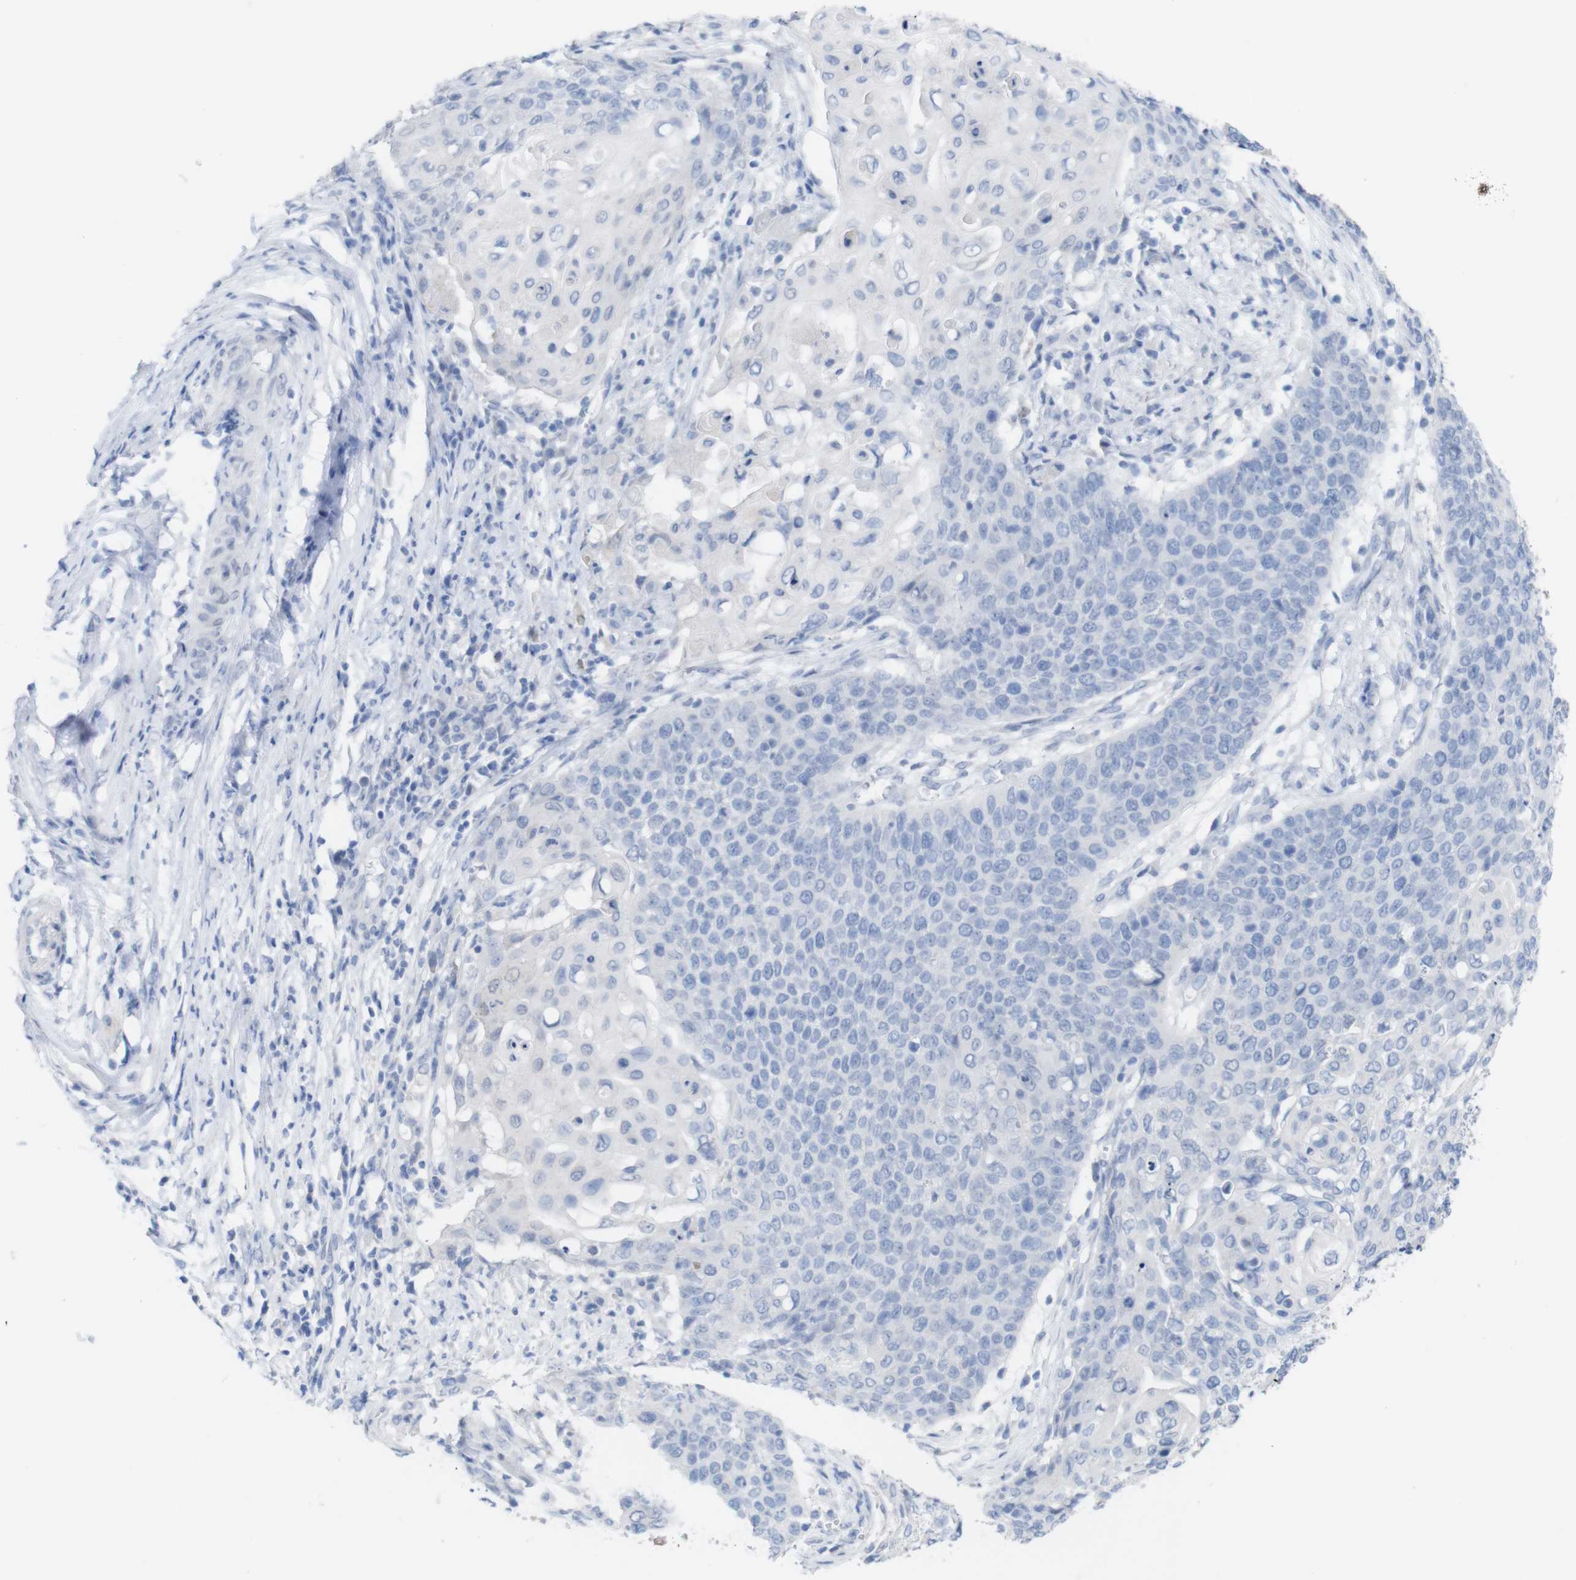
{"staining": {"intensity": "negative", "quantity": "none", "location": "none"}, "tissue": "cervical cancer", "cell_type": "Tumor cells", "image_type": "cancer", "snomed": [{"axis": "morphology", "description": "Squamous cell carcinoma, NOS"}, {"axis": "topography", "description": "Cervix"}], "caption": "The immunohistochemistry (IHC) photomicrograph has no significant staining in tumor cells of squamous cell carcinoma (cervical) tissue. (DAB immunohistochemistry (IHC), high magnification).", "gene": "PNMA1", "patient": {"sex": "female", "age": 39}}